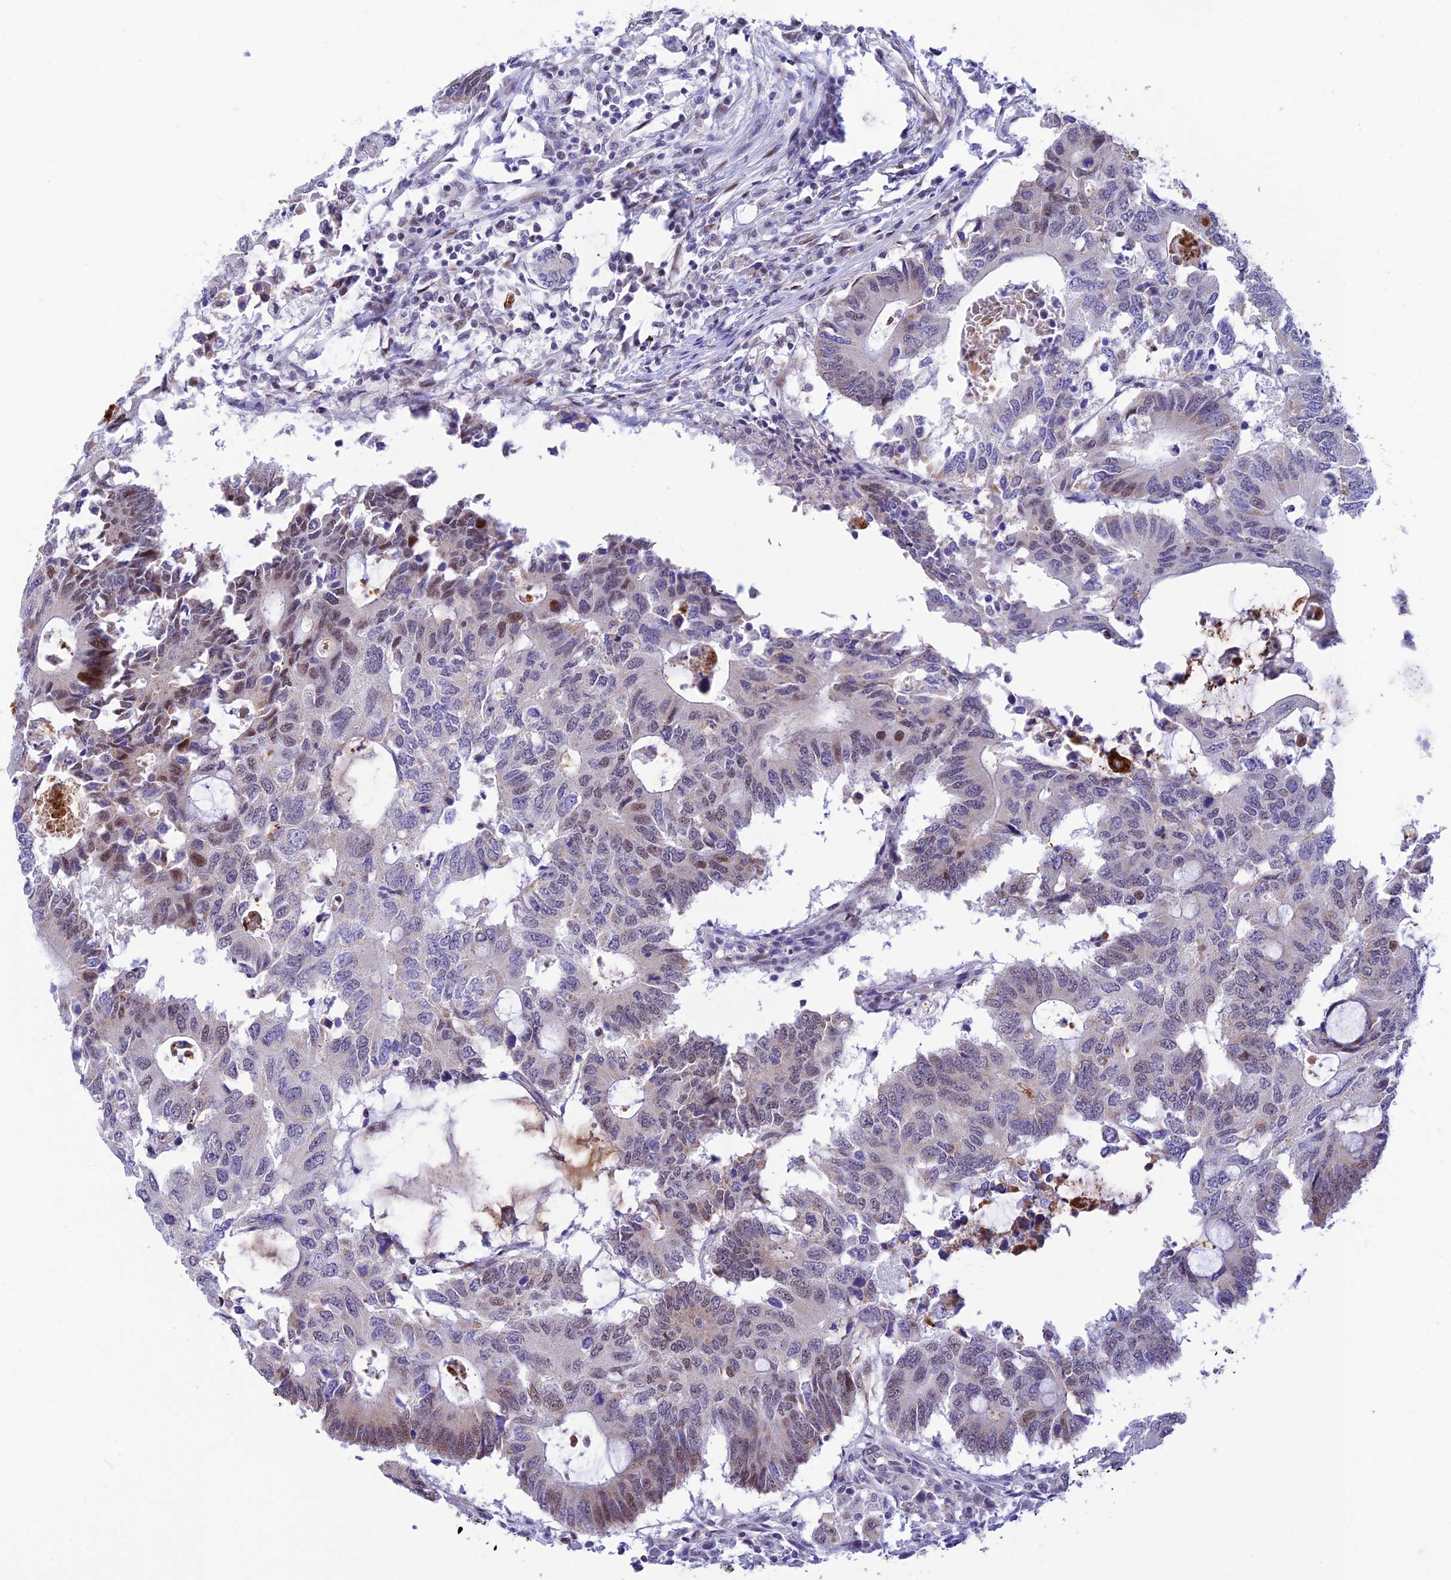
{"staining": {"intensity": "moderate", "quantity": "<25%", "location": "nuclear"}, "tissue": "colorectal cancer", "cell_type": "Tumor cells", "image_type": "cancer", "snomed": [{"axis": "morphology", "description": "Adenocarcinoma, NOS"}, {"axis": "topography", "description": "Colon"}], "caption": "Immunohistochemistry (IHC) staining of colorectal adenocarcinoma, which exhibits low levels of moderate nuclear staining in about <25% of tumor cells indicating moderate nuclear protein positivity. The staining was performed using DAB (brown) for protein detection and nuclei were counterstained in hematoxylin (blue).", "gene": "WDR55", "patient": {"sex": "male", "age": 71}}